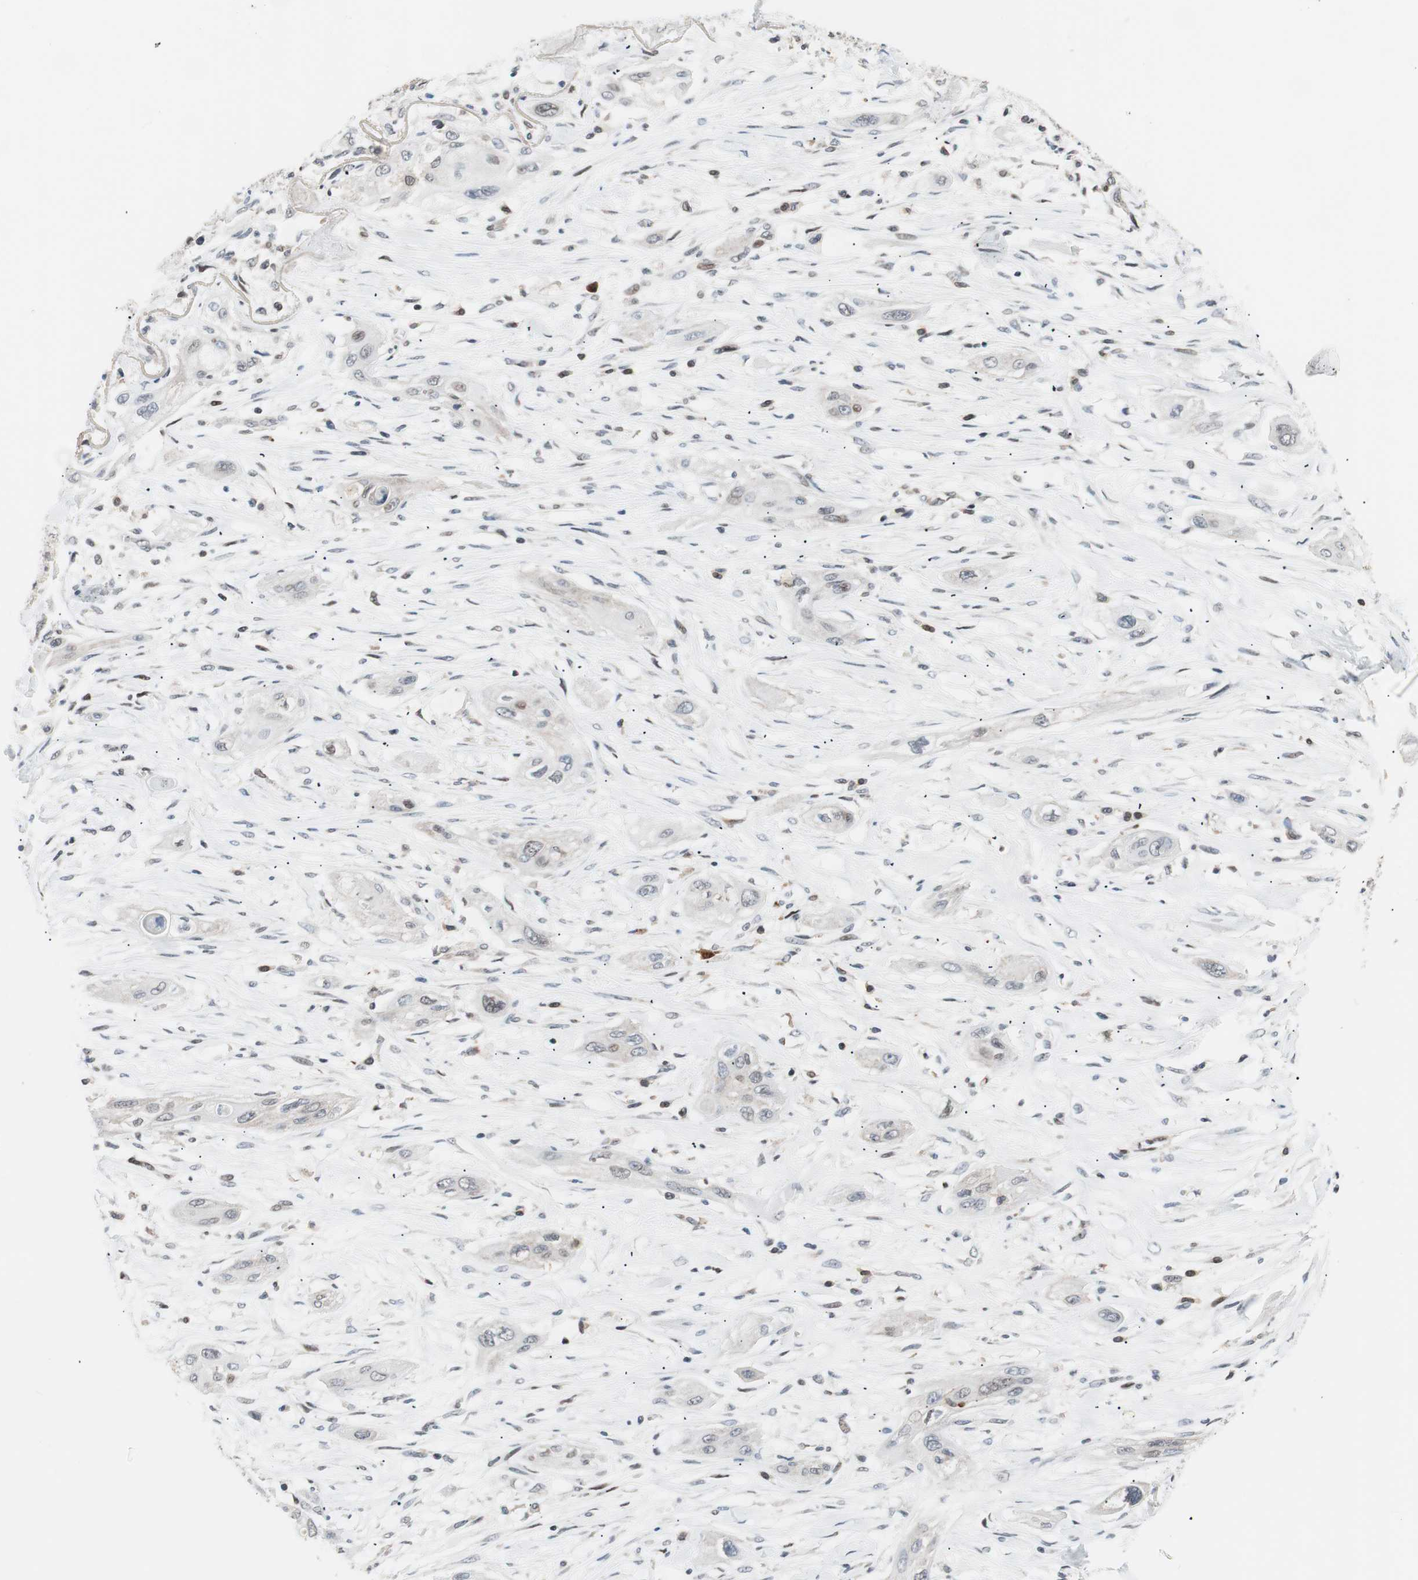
{"staining": {"intensity": "negative", "quantity": "none", "location": "none"}, "tissue": "lung cancer", "cell_type": "Tumor cells", "image_type": "cancer", "snomed": [{"axis": "morphology", "description": "Squamous cell carcinoma, NOS"}, {"axis": "topography", "description": "Lung"}], "caption": "This is a image of immunohistochemistry staining of lung cancer, which shows no expression in tumor cells.", "gene": "POLH", "patient": {"sex": "female", "age": 47}}